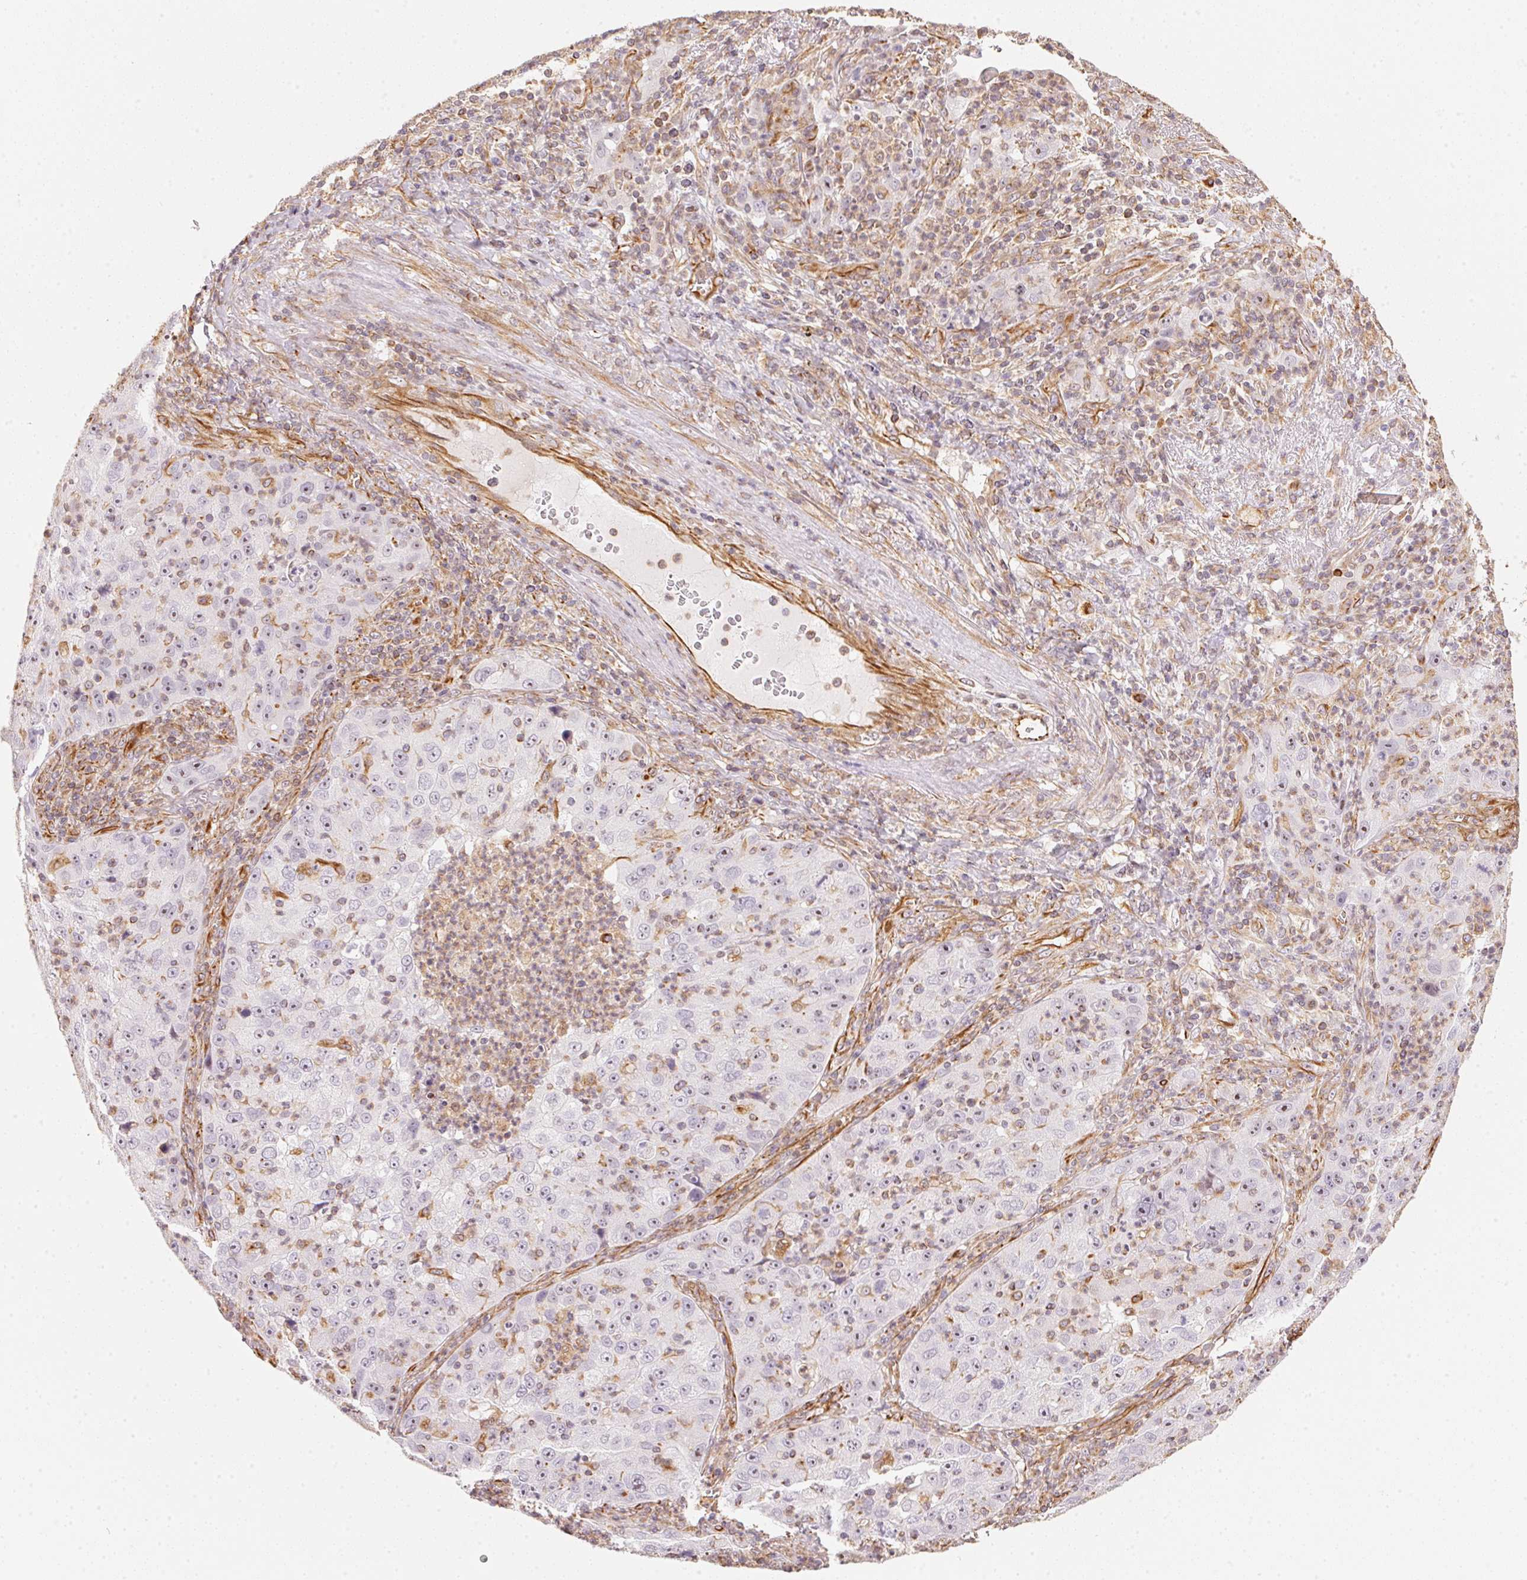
{"staining": {"intensity": "negative", "quantity": "none", "location": "none"}, "tissue": "lung cancer", "cell_type": "Tumor cells", "image_type": "cancer", "snomed": [{"axis": "morphology", "description": "Squamous cell carcinoma, NOS"}, {"axis": "topography", "description": "Lung"}], "caption": "This is a histopathology image of immunohistochemistry staining of lung cancer (squamous cell carcinoma), which shows no expression in tumor cells.", "gene": "FOXR2", "patient": {"sex": "male", "age": 71}}